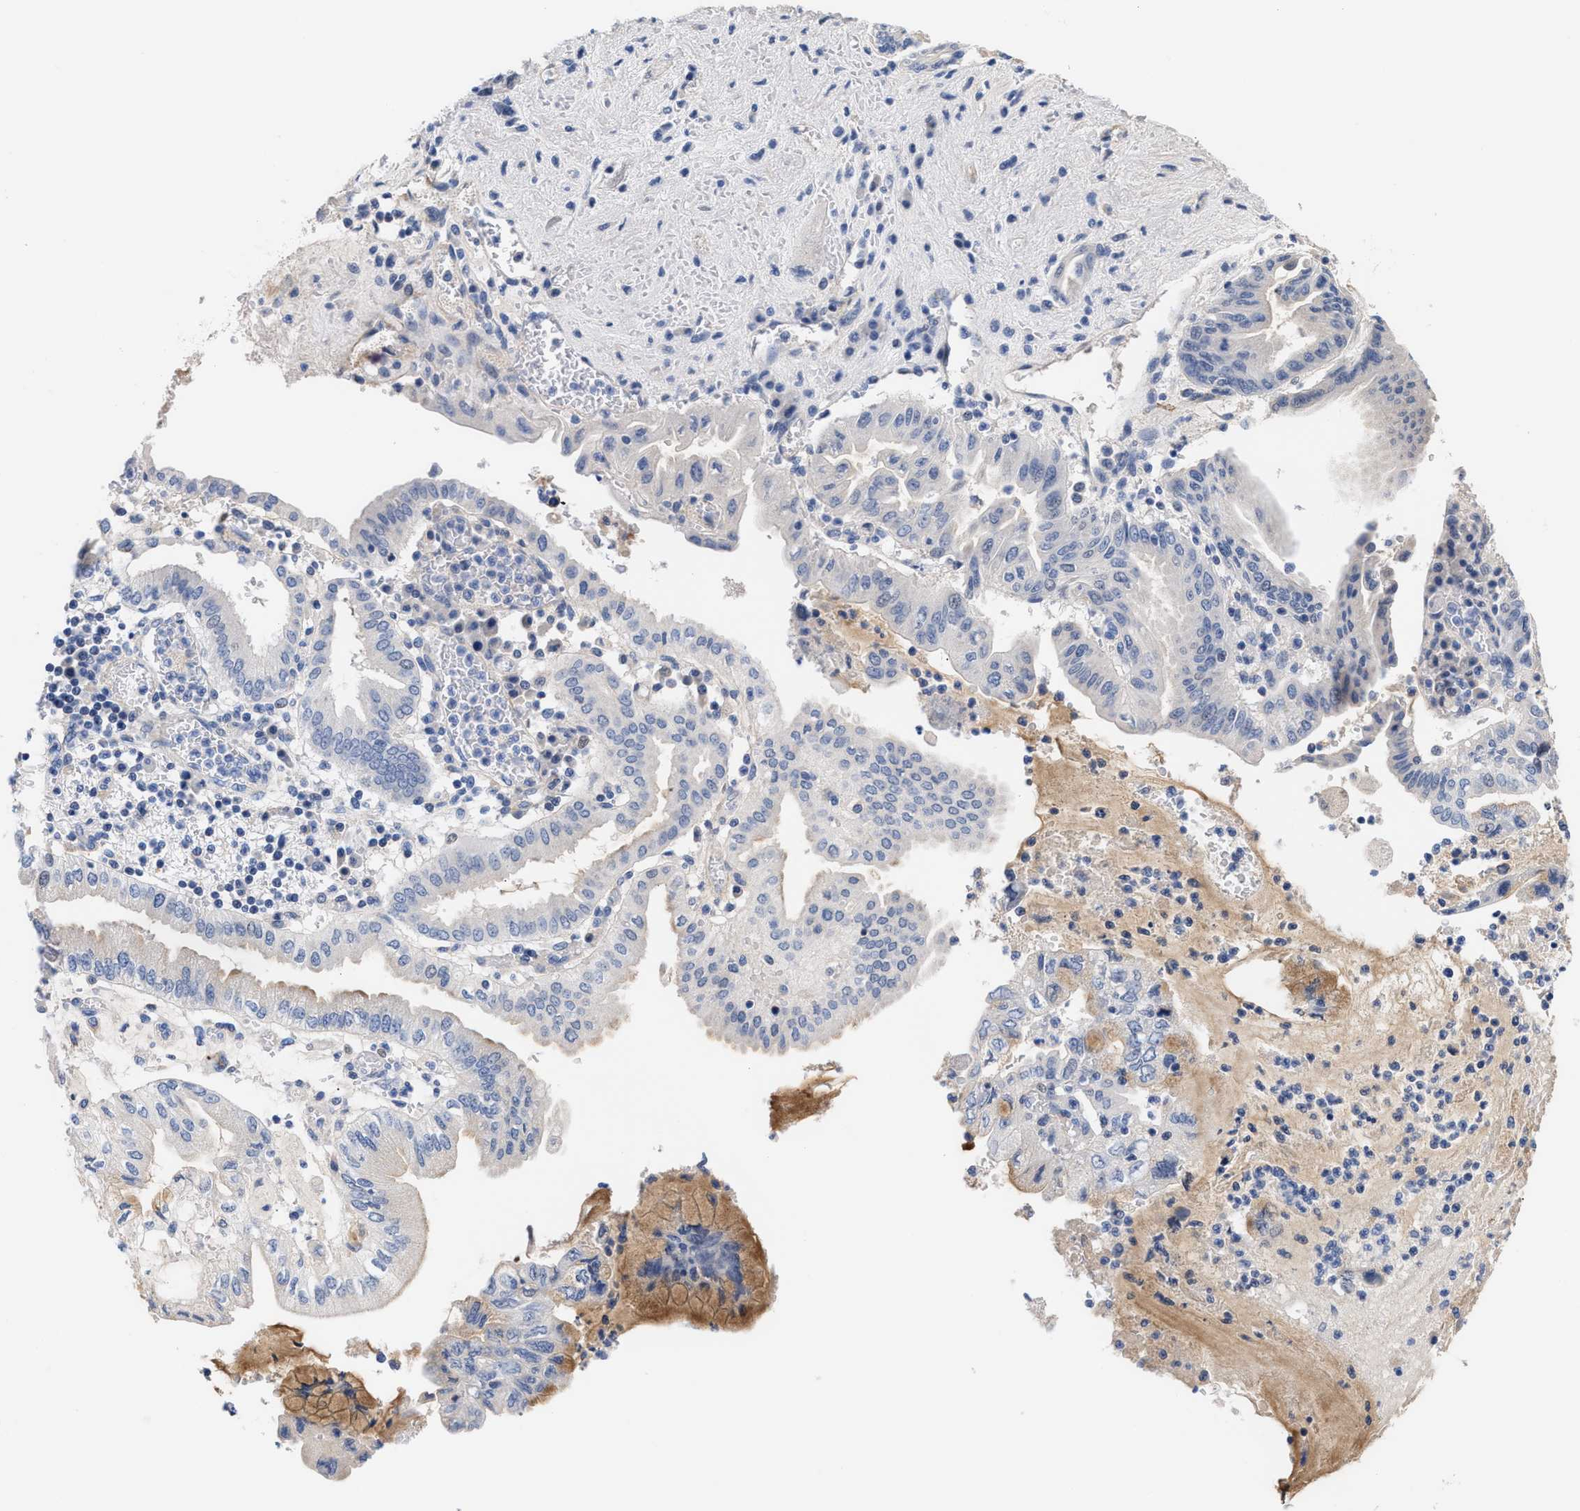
{"staining": {"intensity": "weak", "quantity": "<25%", "location": "cytoplasmic/membranous"}, "tissue": "pancreatic cancer", "cell_type": "Tumor cells", "image_type": "cancer", "snomed": [{"axis": "morphology", "description": "Adenocarcinoma, NOS"}, {"axis": "topography", "description": "Pancreas"}], "caption": "Human pancreatic cancer stained for a protein using immunohistochemistry displays no expression in tumor cells.", "gene": "ACTL7B", "patient": {"sex": "female", "age": 73}}